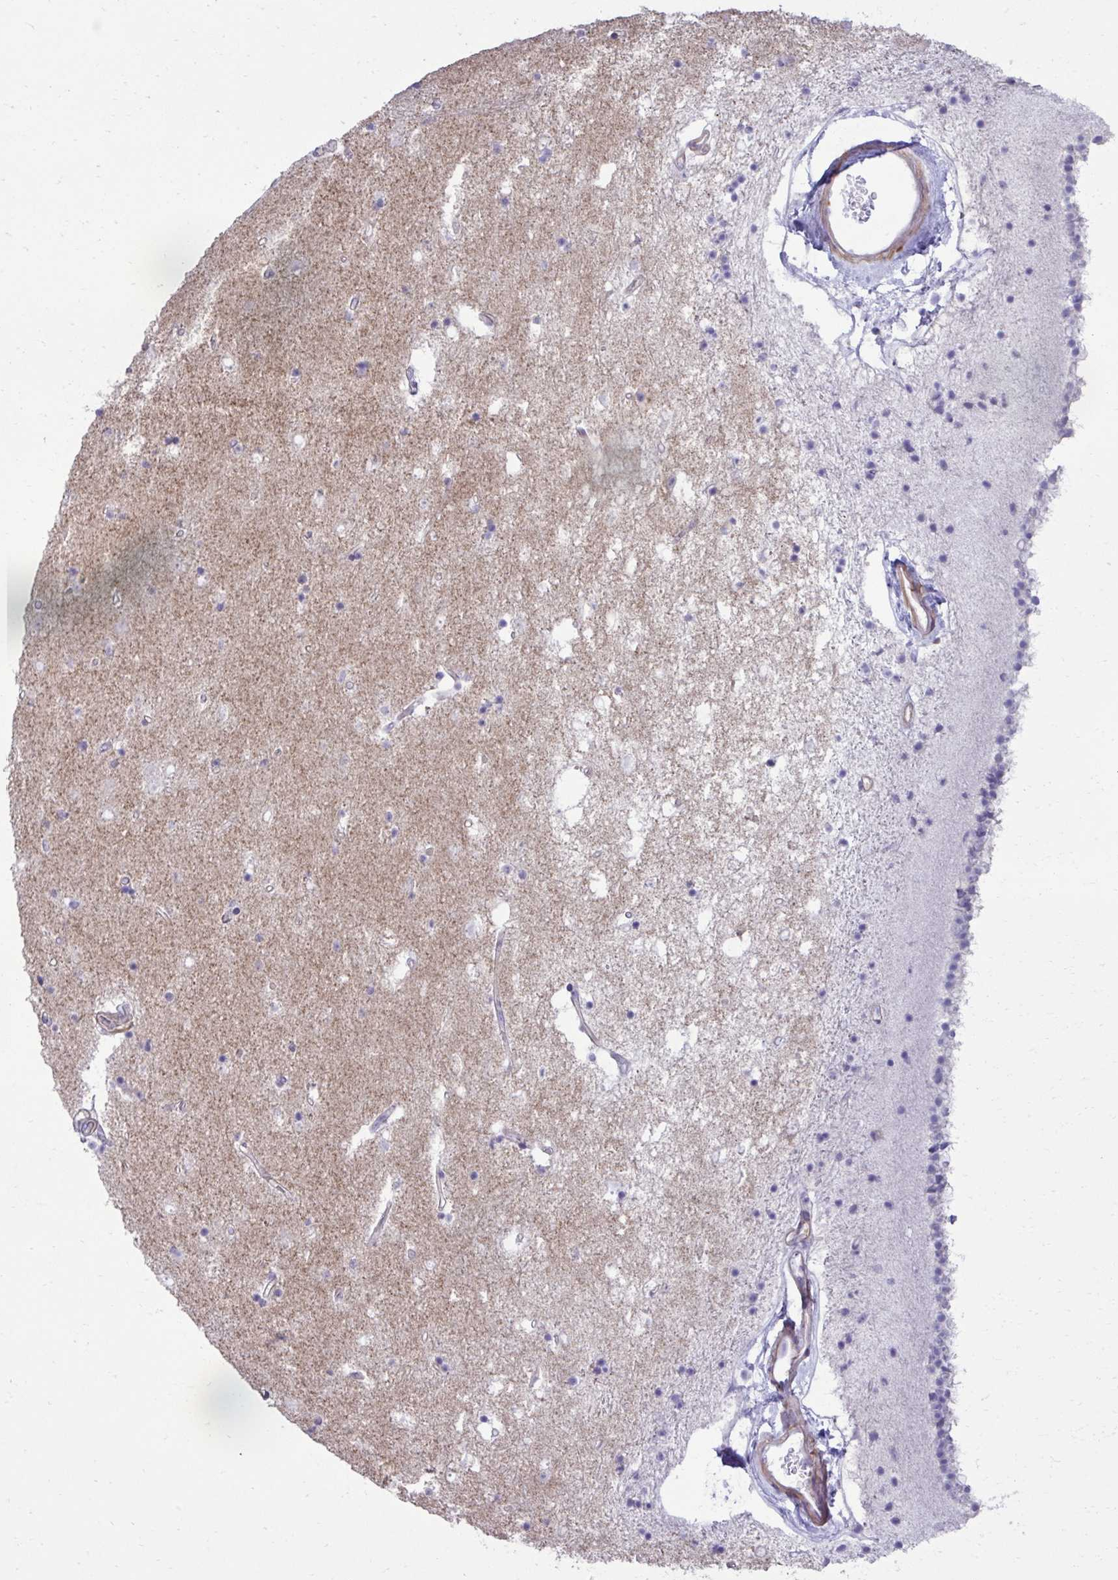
{"staining": {"intensity": "negative", "quantity": "none", "location": "none"}, "tissue": "caudate", "cell_type": "Glial cells", "image_type": "normal", "snomed": [{"axis": "morphology", "description": "Normal tissue, NOS"}, {"axis": "topography", "description": "Lateral ventricle wall"}], "caption": "Glial cells show no significant protein positivity in normal caudate. The staining was performed using DAB to visualize the protein expression in brown, while the nuclei were stained in blue with hematoxylin (Magnification: 20x).", "gene": "SLC30A3", "patient": {"sex": "female", "age": 71}}